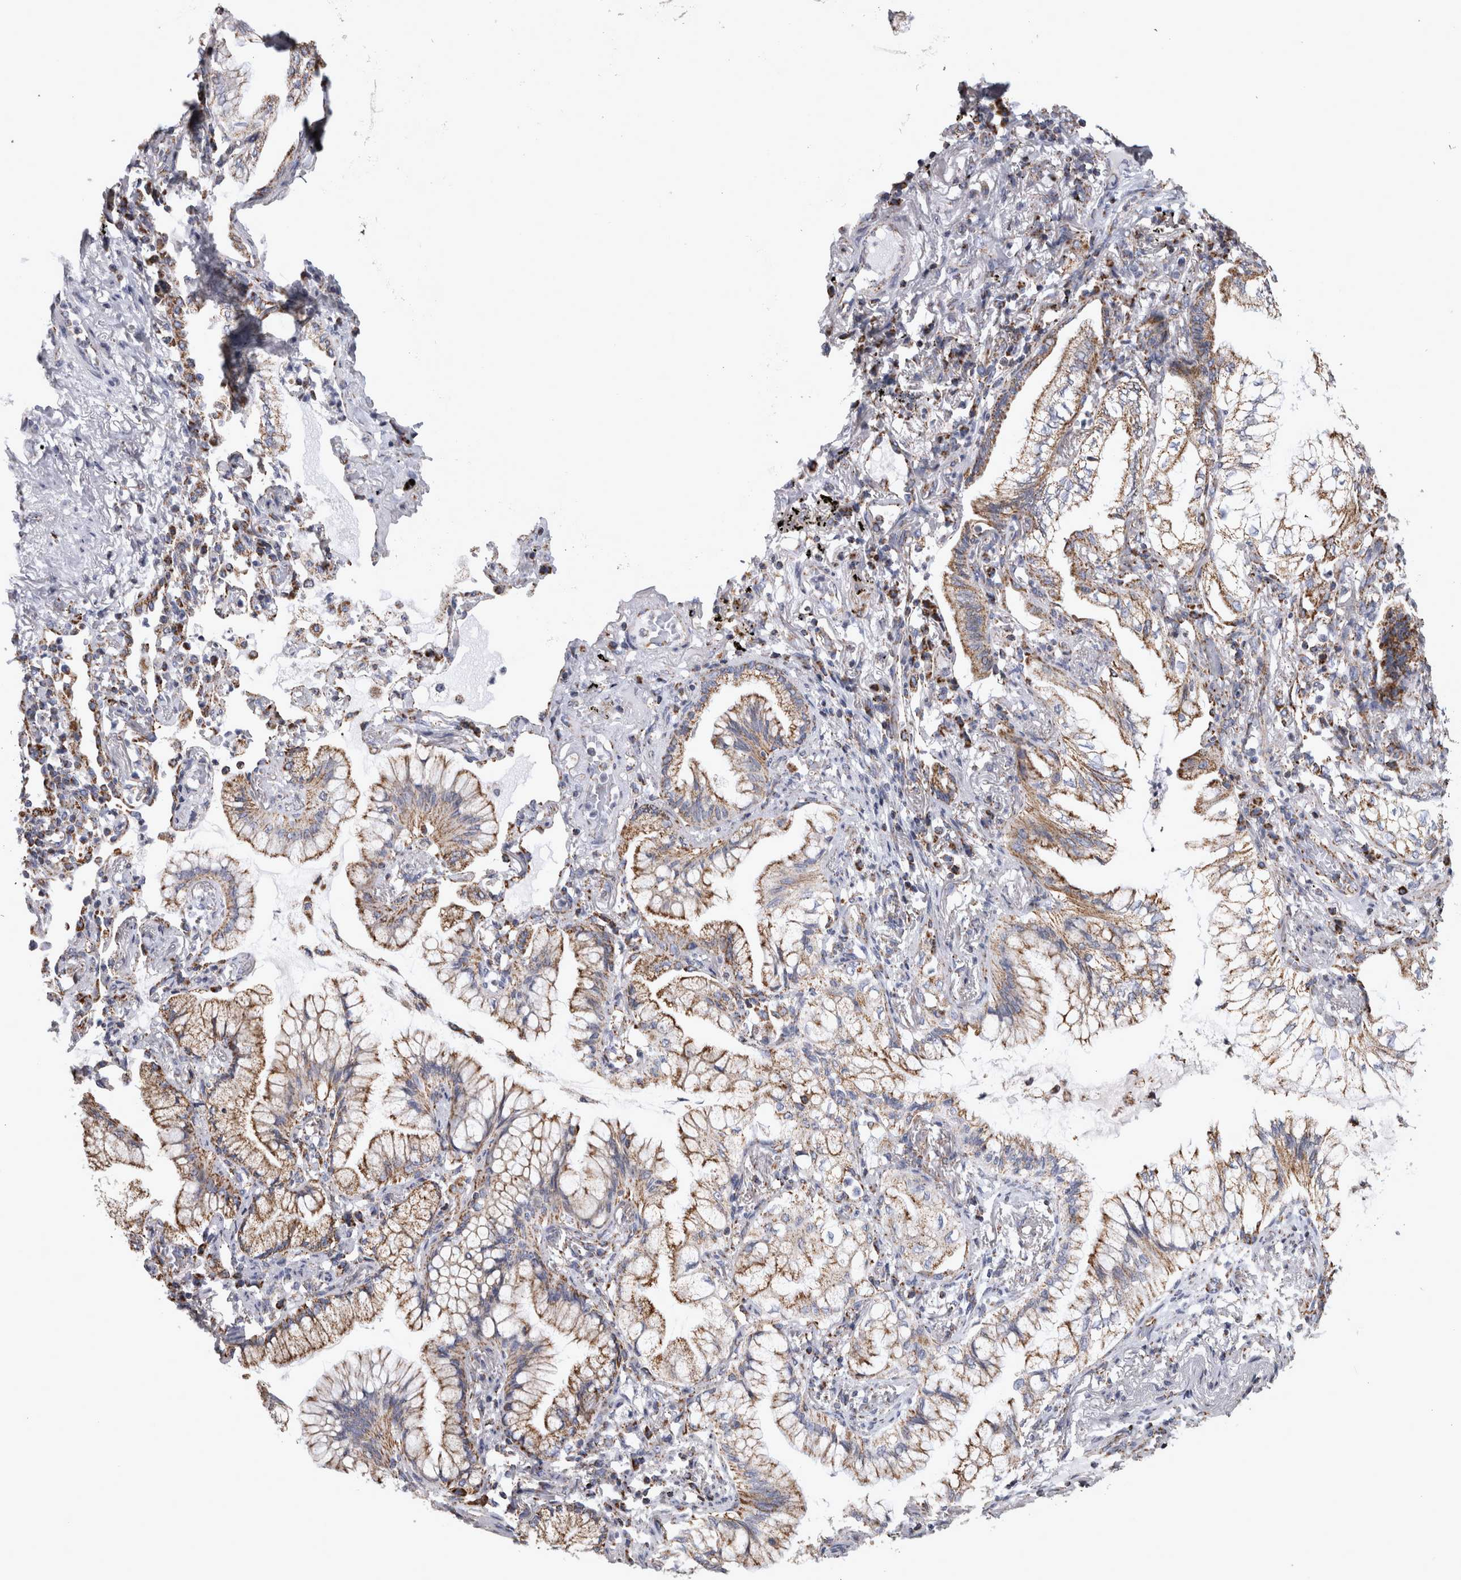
{"staining": {"intensity": "moderate", "quantity": ">75%", "location": "cytoplasmic/membranous"}, "tissue": "lung cancer", "cell_type": "Tumor cells", "image_type": "cancer", "snomed": [{"axis": "morphology", "description": "Adenocarcinoma, NOS"}, {"axis": "topography", "description": "Lung"}], "caption": "IHC photomicrograph of neoplastic tissue: lung cancer stained using immunohistochemistry (IHC) displays medium levels of moderate protein expression localized specifically in the cytoplasmic/membranous of tumor cells, appearing as a cytoplasmic/membranous brown color.", "gene": "MDH2", "patient": {"sex": "female", "age": 70}}